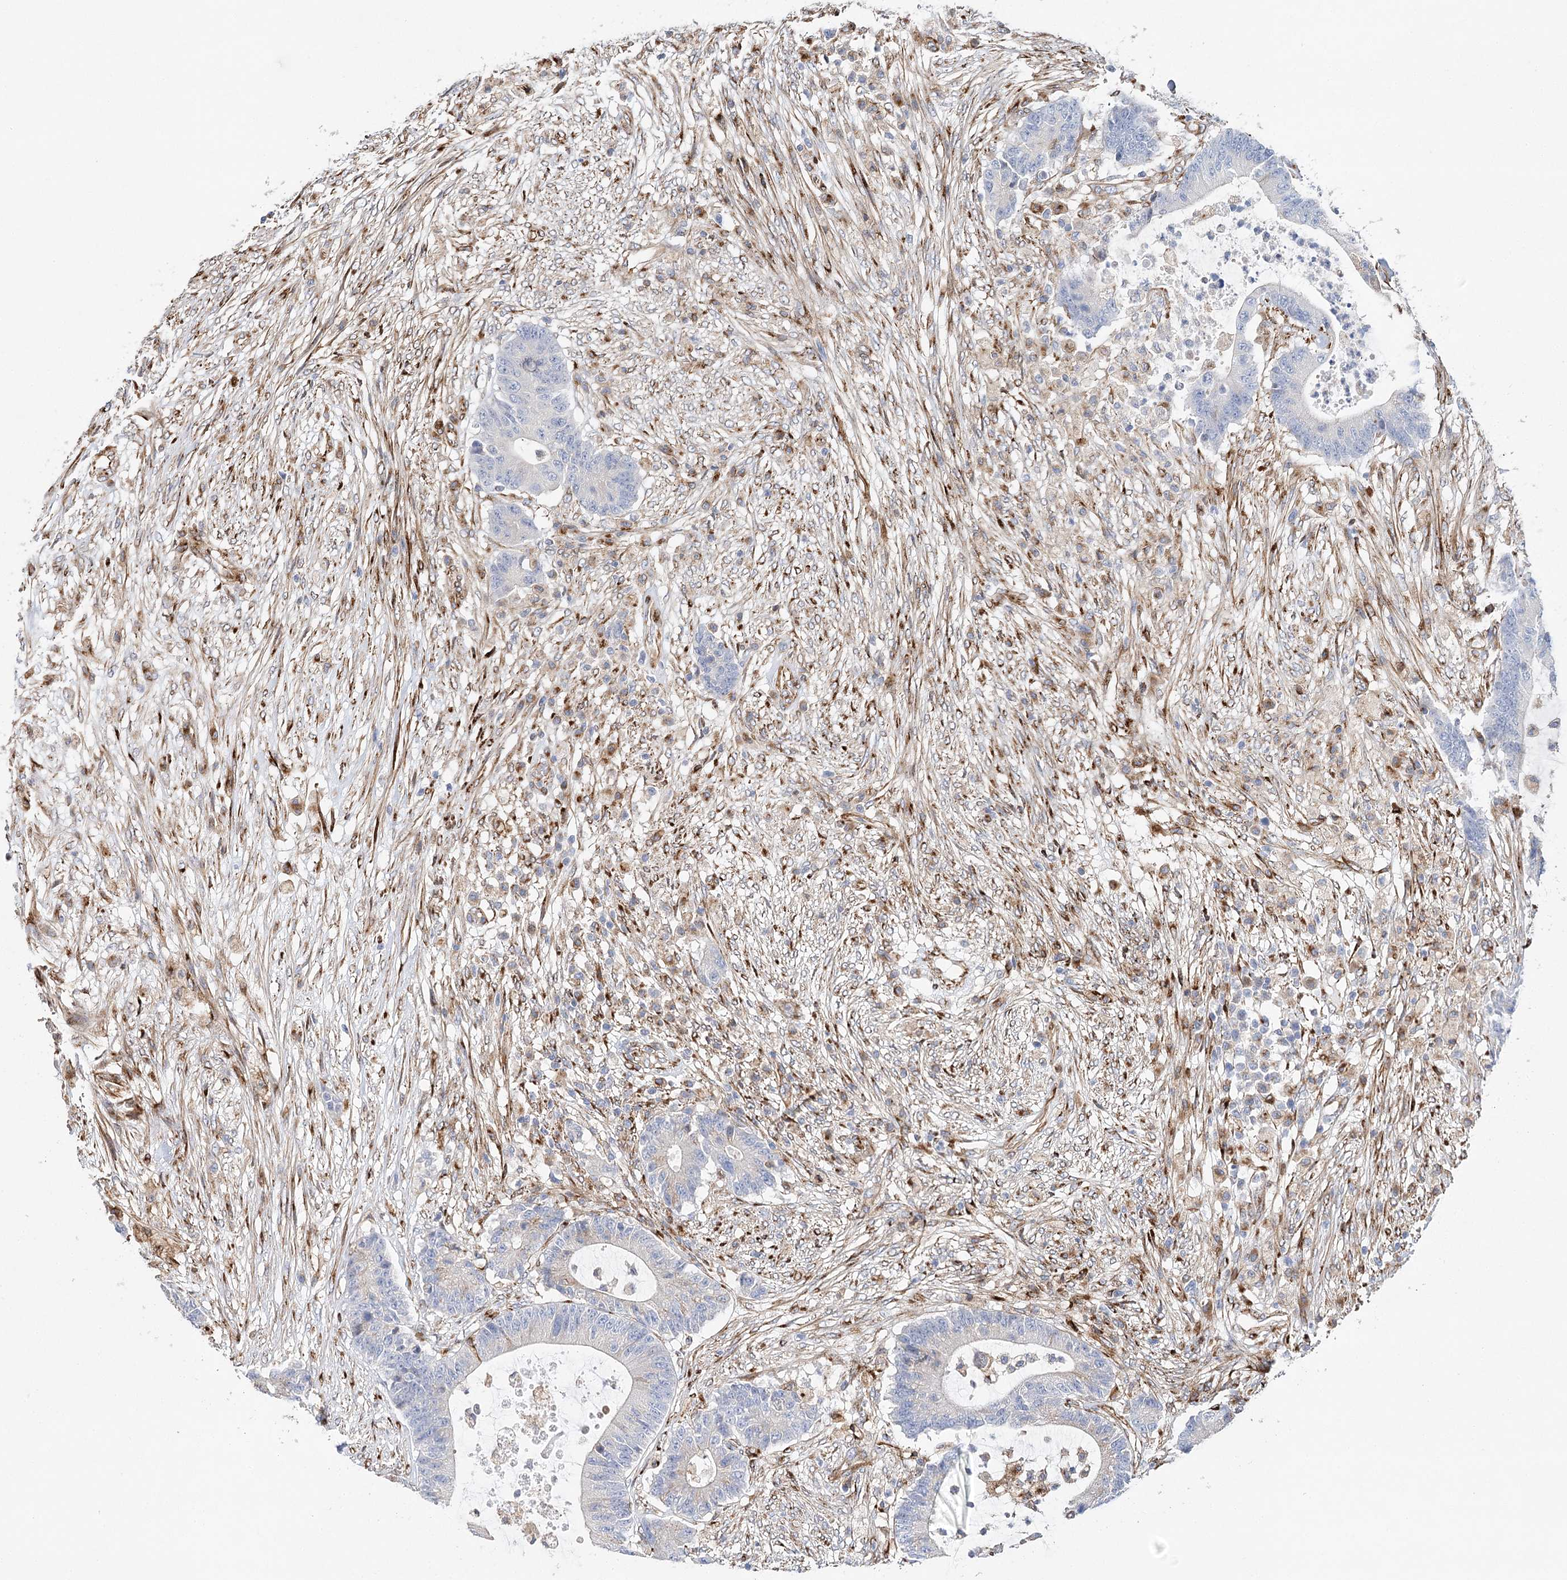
{"staining": {"intensity": "negative", "quantity": "none", "location": "none"}, "tissue": "colorectal cancer", "cell_type": "Tumor cells", "image_type": "cancer", "snomed": [{"axis": "morphology", "description": "Adenocarcinoma, NOS"}, {"axis": "topography", "description": "Colon"}], "caption": "Histopathology image shows no significant protein positivity in tumor cells of adenocarcinoma (colorectal).", "gene": "ABRAXAS2", "patient": {"sex": "female", "age": 84}}